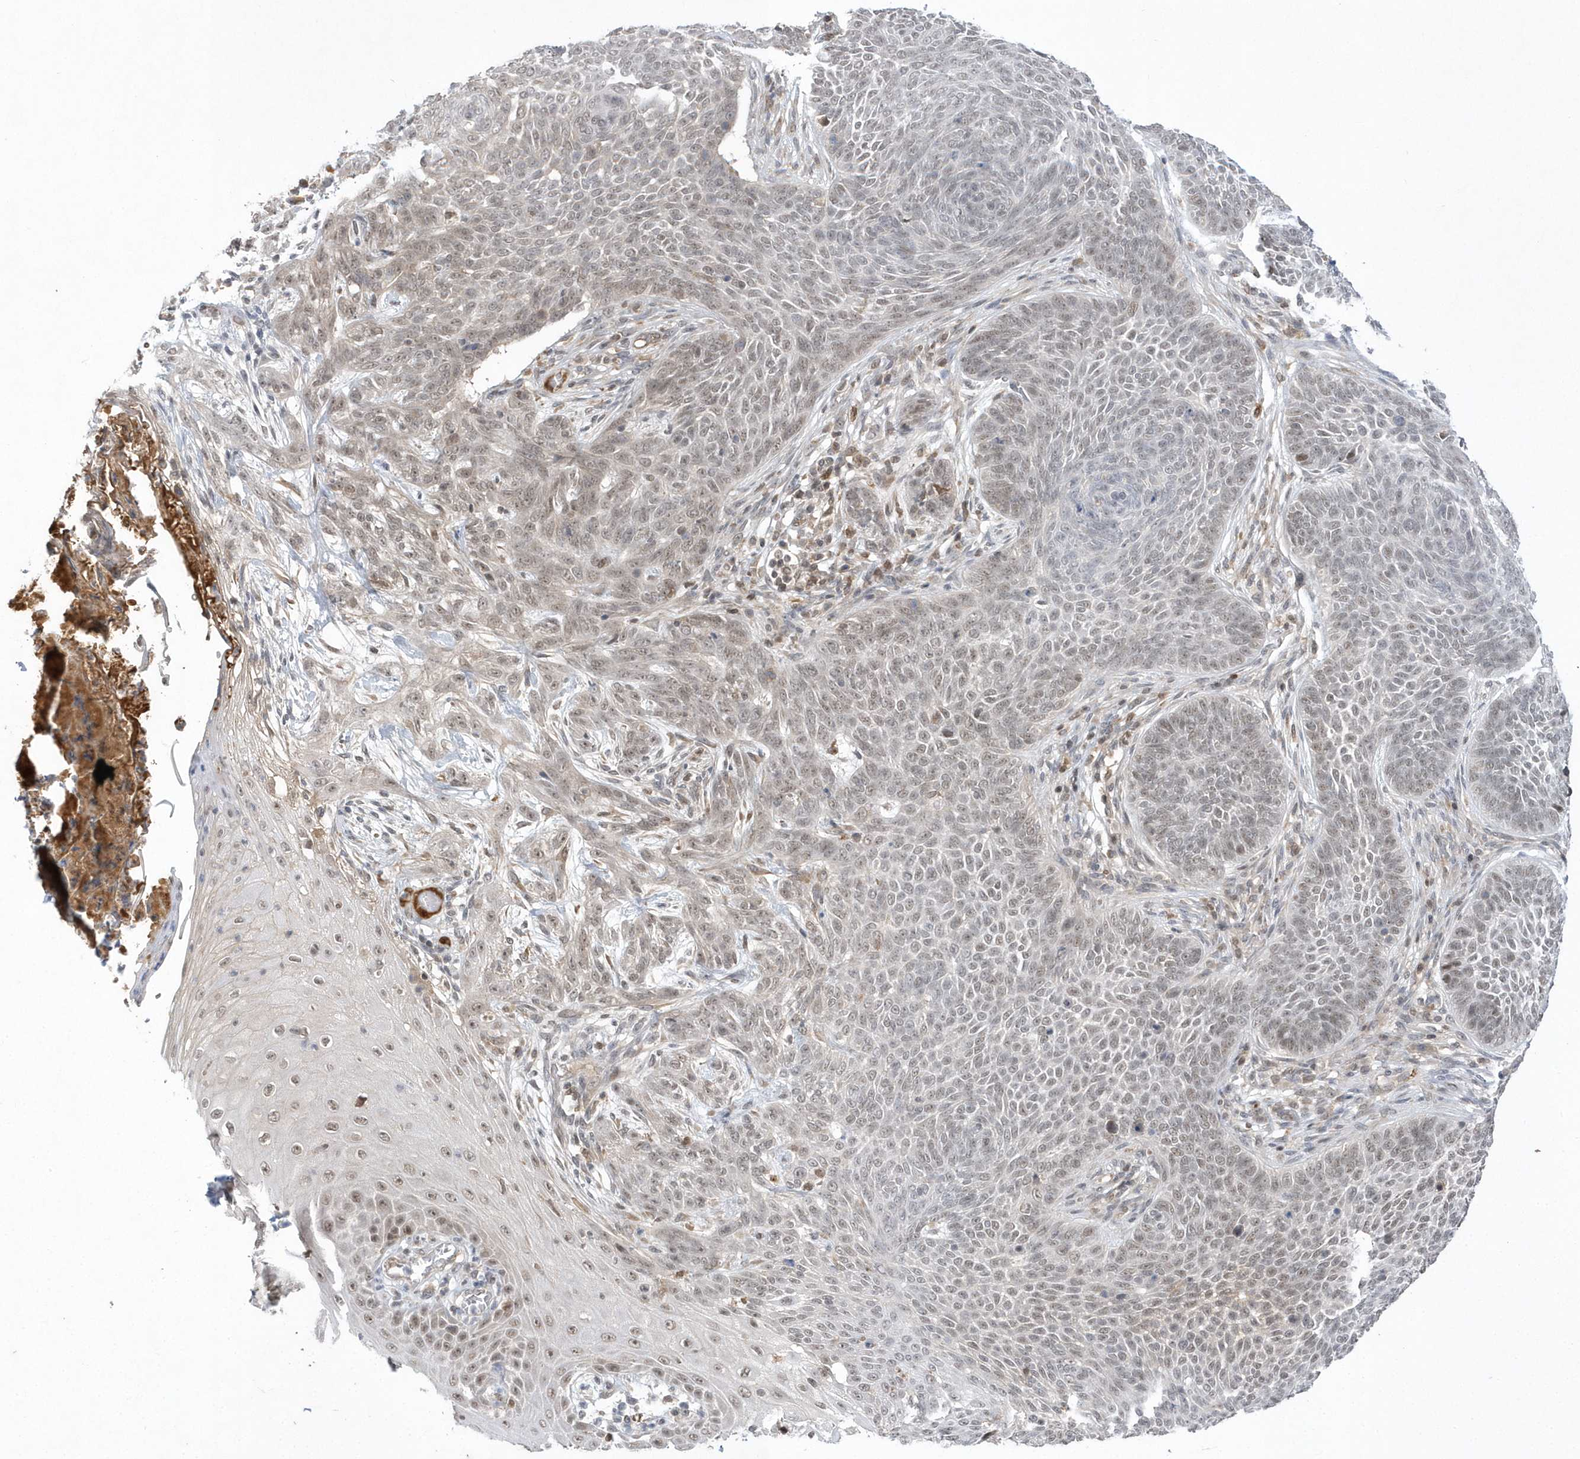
{"staining": {"intensity": "weak", "quantity": "<25%", "location": "nuclear"}, "tissue": "skin cancer", "cell_type": "Tumor cells", "image_type": "cancer", "snomed": [{"axis": "morphology", "description": "Basal cell carcinoma"}, {"axis": "topography", "description": "Skin"}], "caption": "Skin cancer stained for a protein using immunohistochemistry exhibits no positivity tumor cells.", "gene": "TMEM132B", "patient": {"sex": "male", "age": 85}}